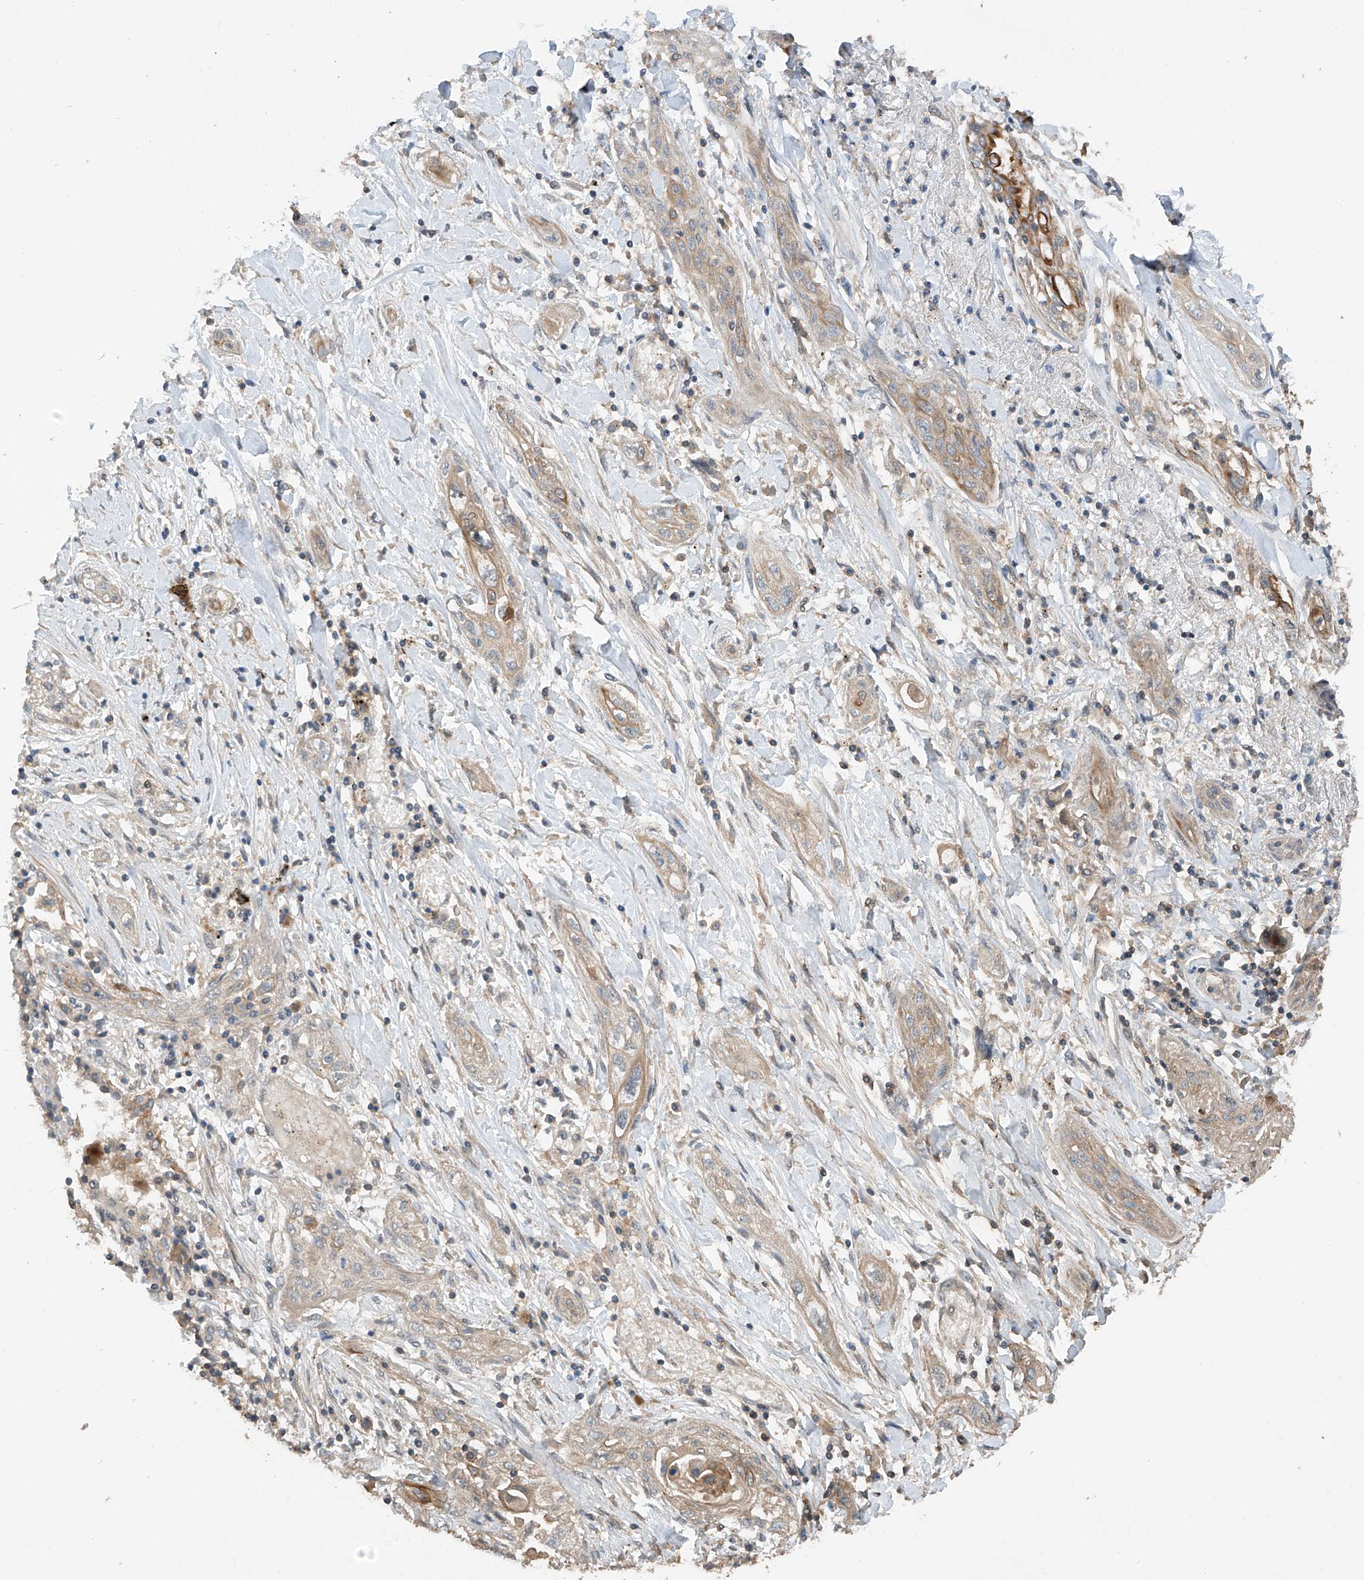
{"staining": {"intensity": "strong", "quantity": "<25%", "location": "cytoplasmic/membranous"}, "tissue": "lung cancer", "cell_type": "Tumor cells", "image_type": "cancer", "snomed": [{"axis": "morphology", "description": "Squamous cell carcinoma, NOS"}, {"axis": "topography", "description": "Lung"}], "caption": "Protein staining shows strong cytoplasmic/membranous positivity in approximately <25% of tumor cells in squamous cell carcinoma (lung). The staining is performed using DAB brown chromogen to label protein expression. The nuclei are counter-stained blue using hematoxylin.", "gene": "RPAIN", "patient": {"sex": "female", "age": 47}}